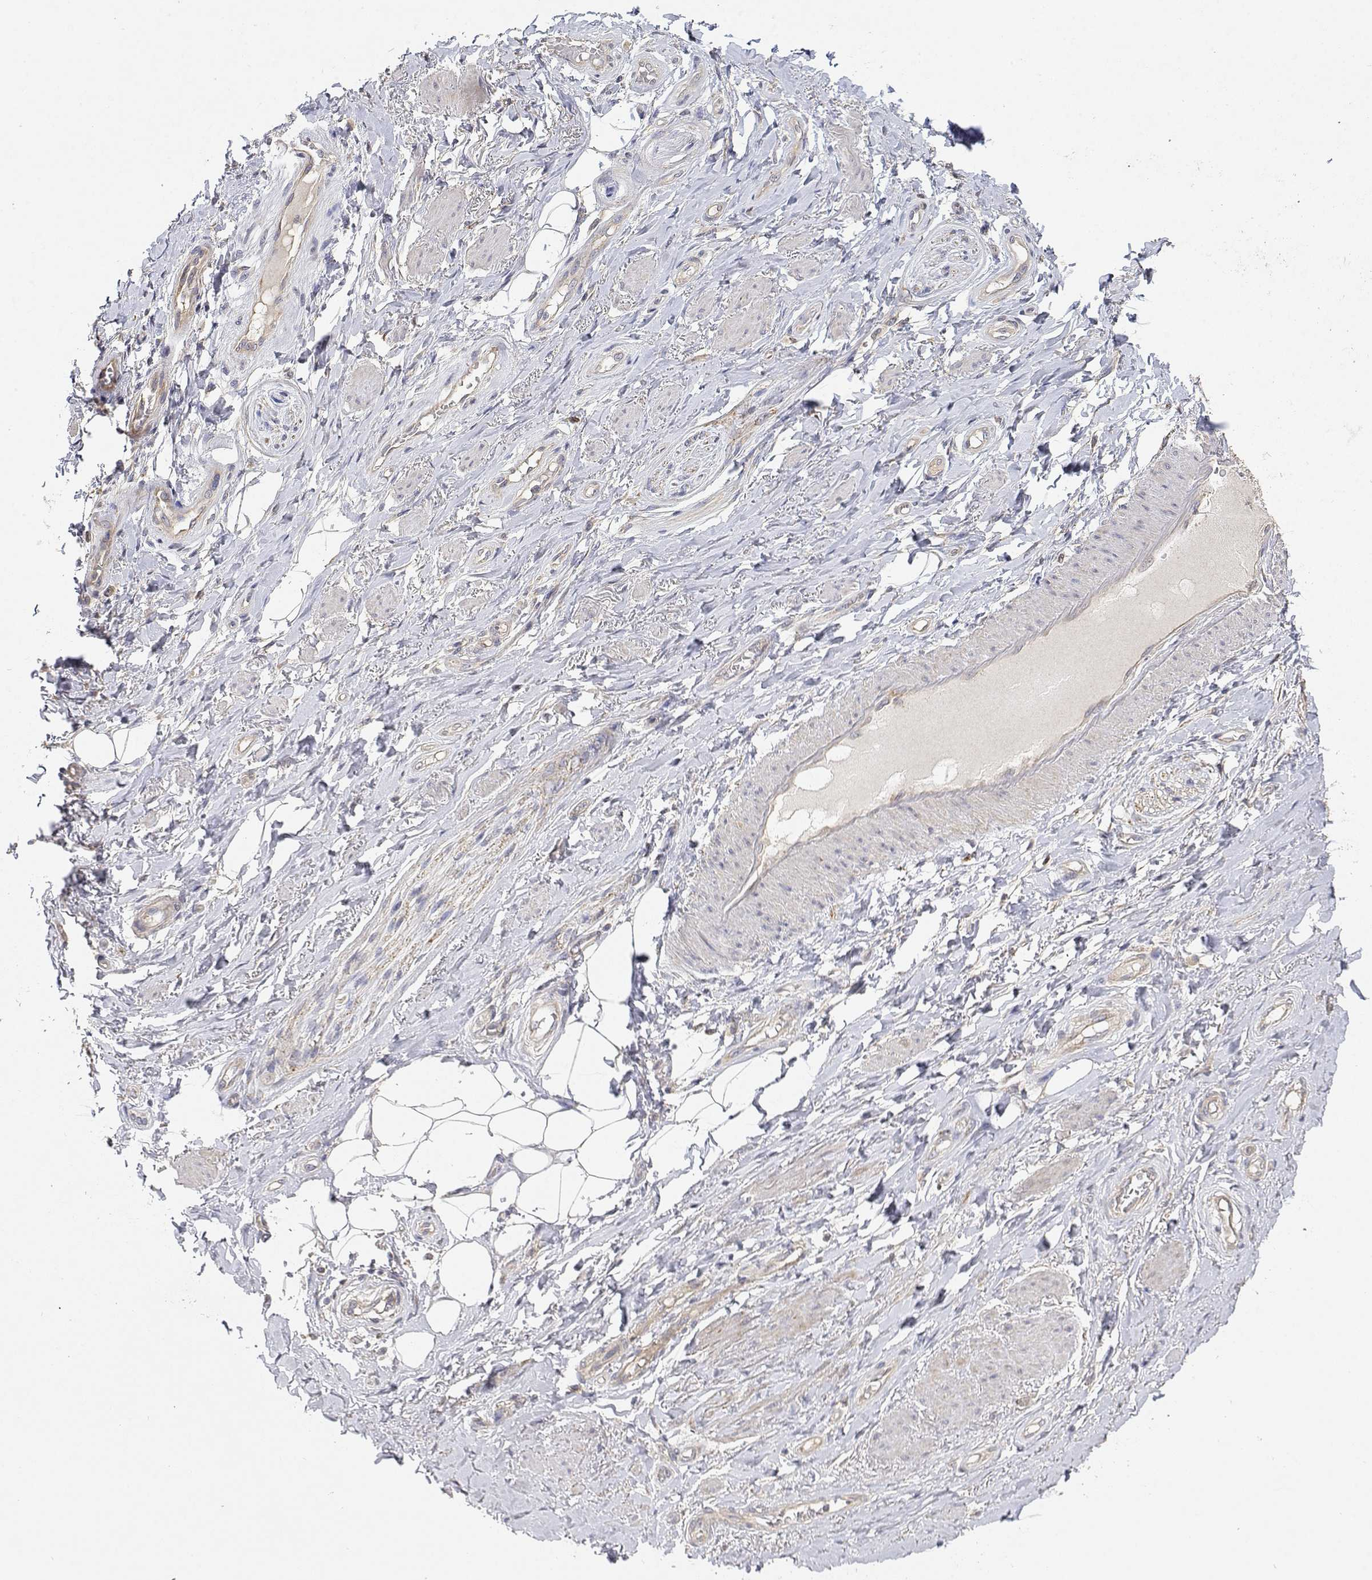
{"staining": {"intensity": "negative", "quantity": "none", "location": "none"}, "tissue": "adipose tissue", "cell_type": "Adipocytes", "image_type": "normal", "snomed": [{"axis": "morphology", "description": "Normal tissue, NOS"}, {"axis": "topography", "description": "Anal"}, {"axis": "topography", "description": "Peripheral nerve tissue"}], "caption": "This is an IHC micrograph of benign adipose tissue. There is no expression in adipocytes.", "gene": "LONRF3", "patient": {"sex": "male", "age": 53}}